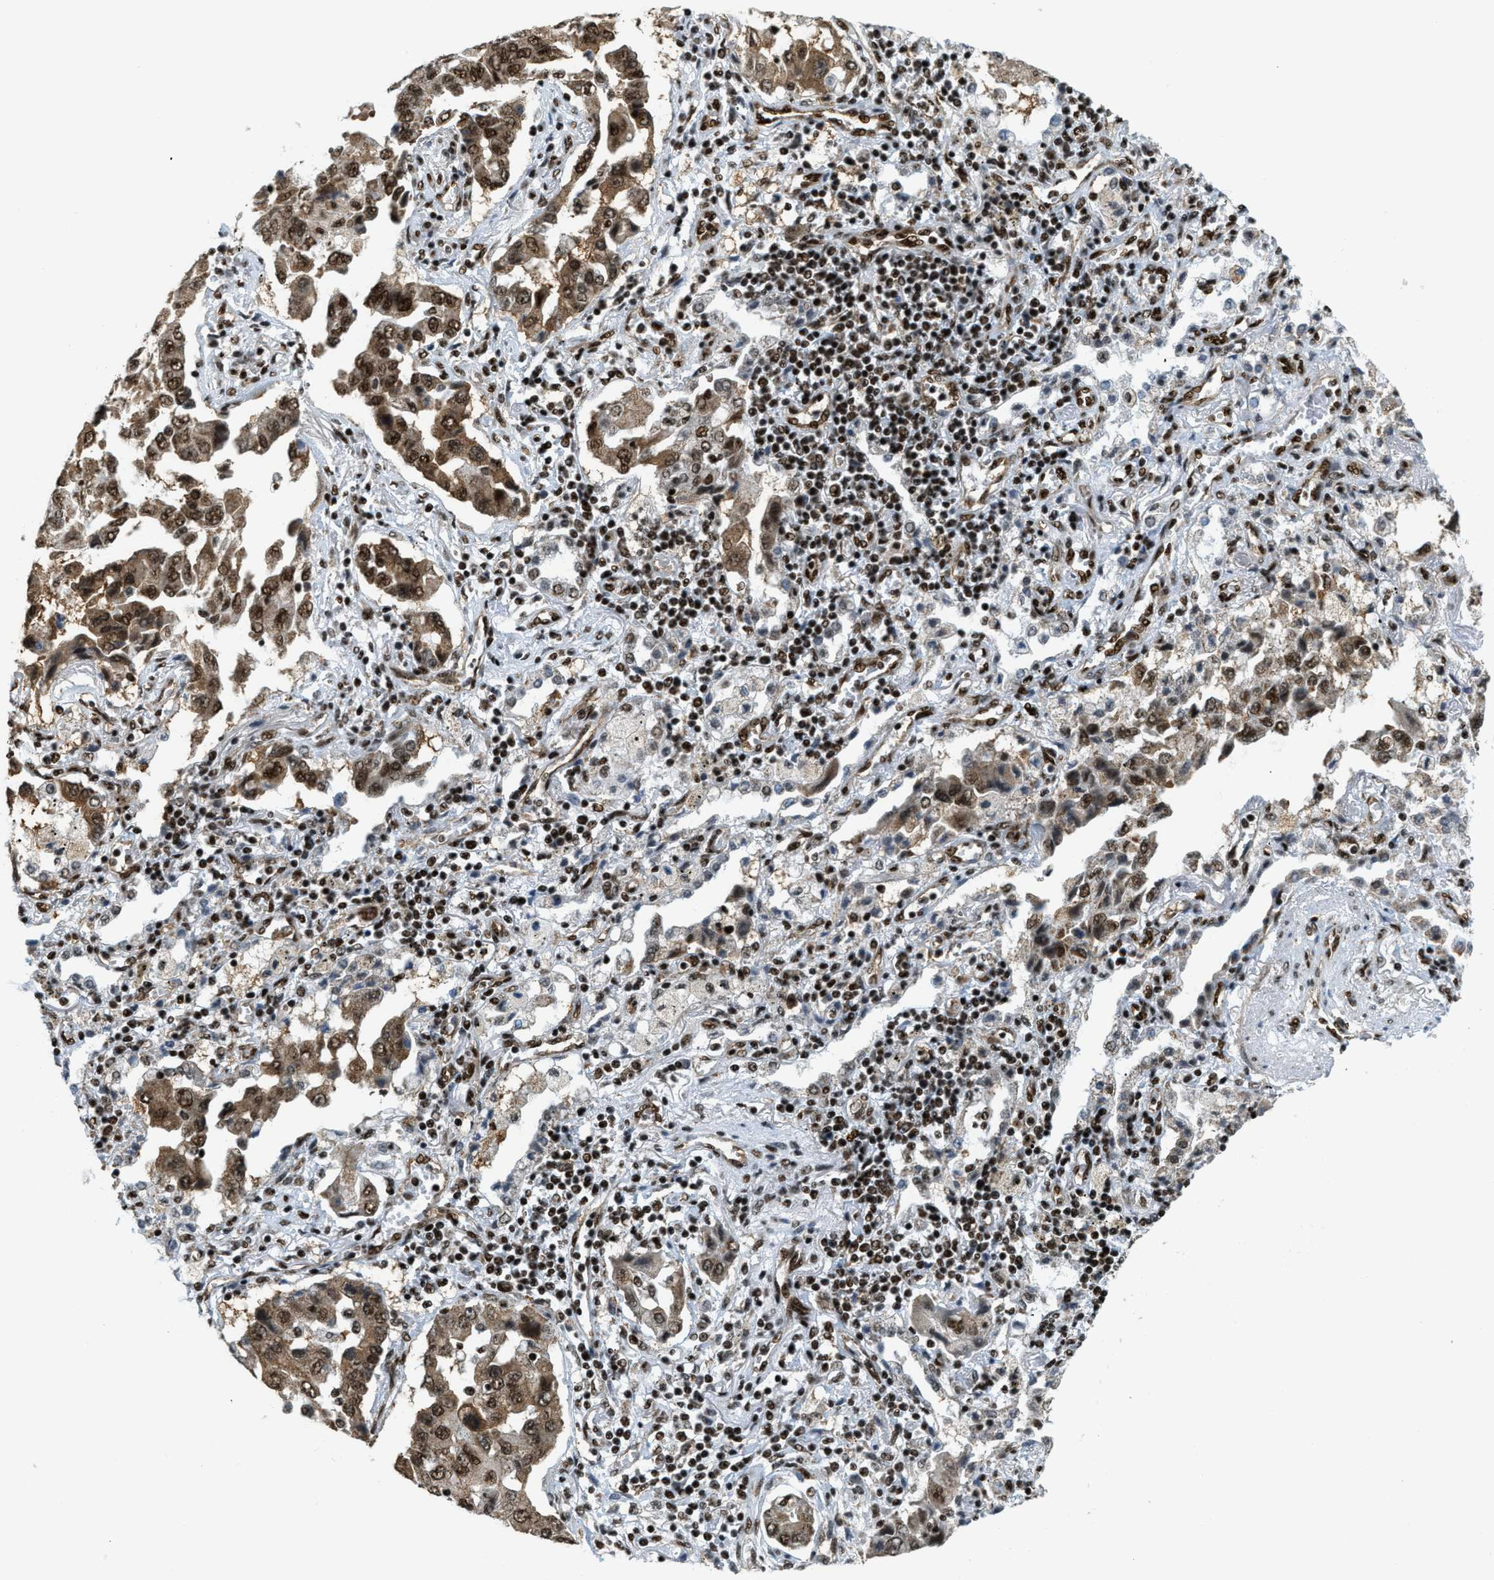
{"staining": {"intensity": "strong", "quantity": ">75%", "location": "cytoplasmic/membranous,nuclear"}, "tissue": "lung cancer", "cell_type": "Tumor cells", "image_type": "cancer", "snomed": [{"axis": "morphology", "description": "Adenocarcinoma, NOS"}, {"axis": "topography", "description": "Lung"}], "caption": "A high amount of strong cytoplasmic/membranous and nuclear expression is identified in about >75% of tumor cells in adenocarcinoma (lung) tissue.", "gene": "GABPB1", "patient": {"sex": "female", "age": 65}}